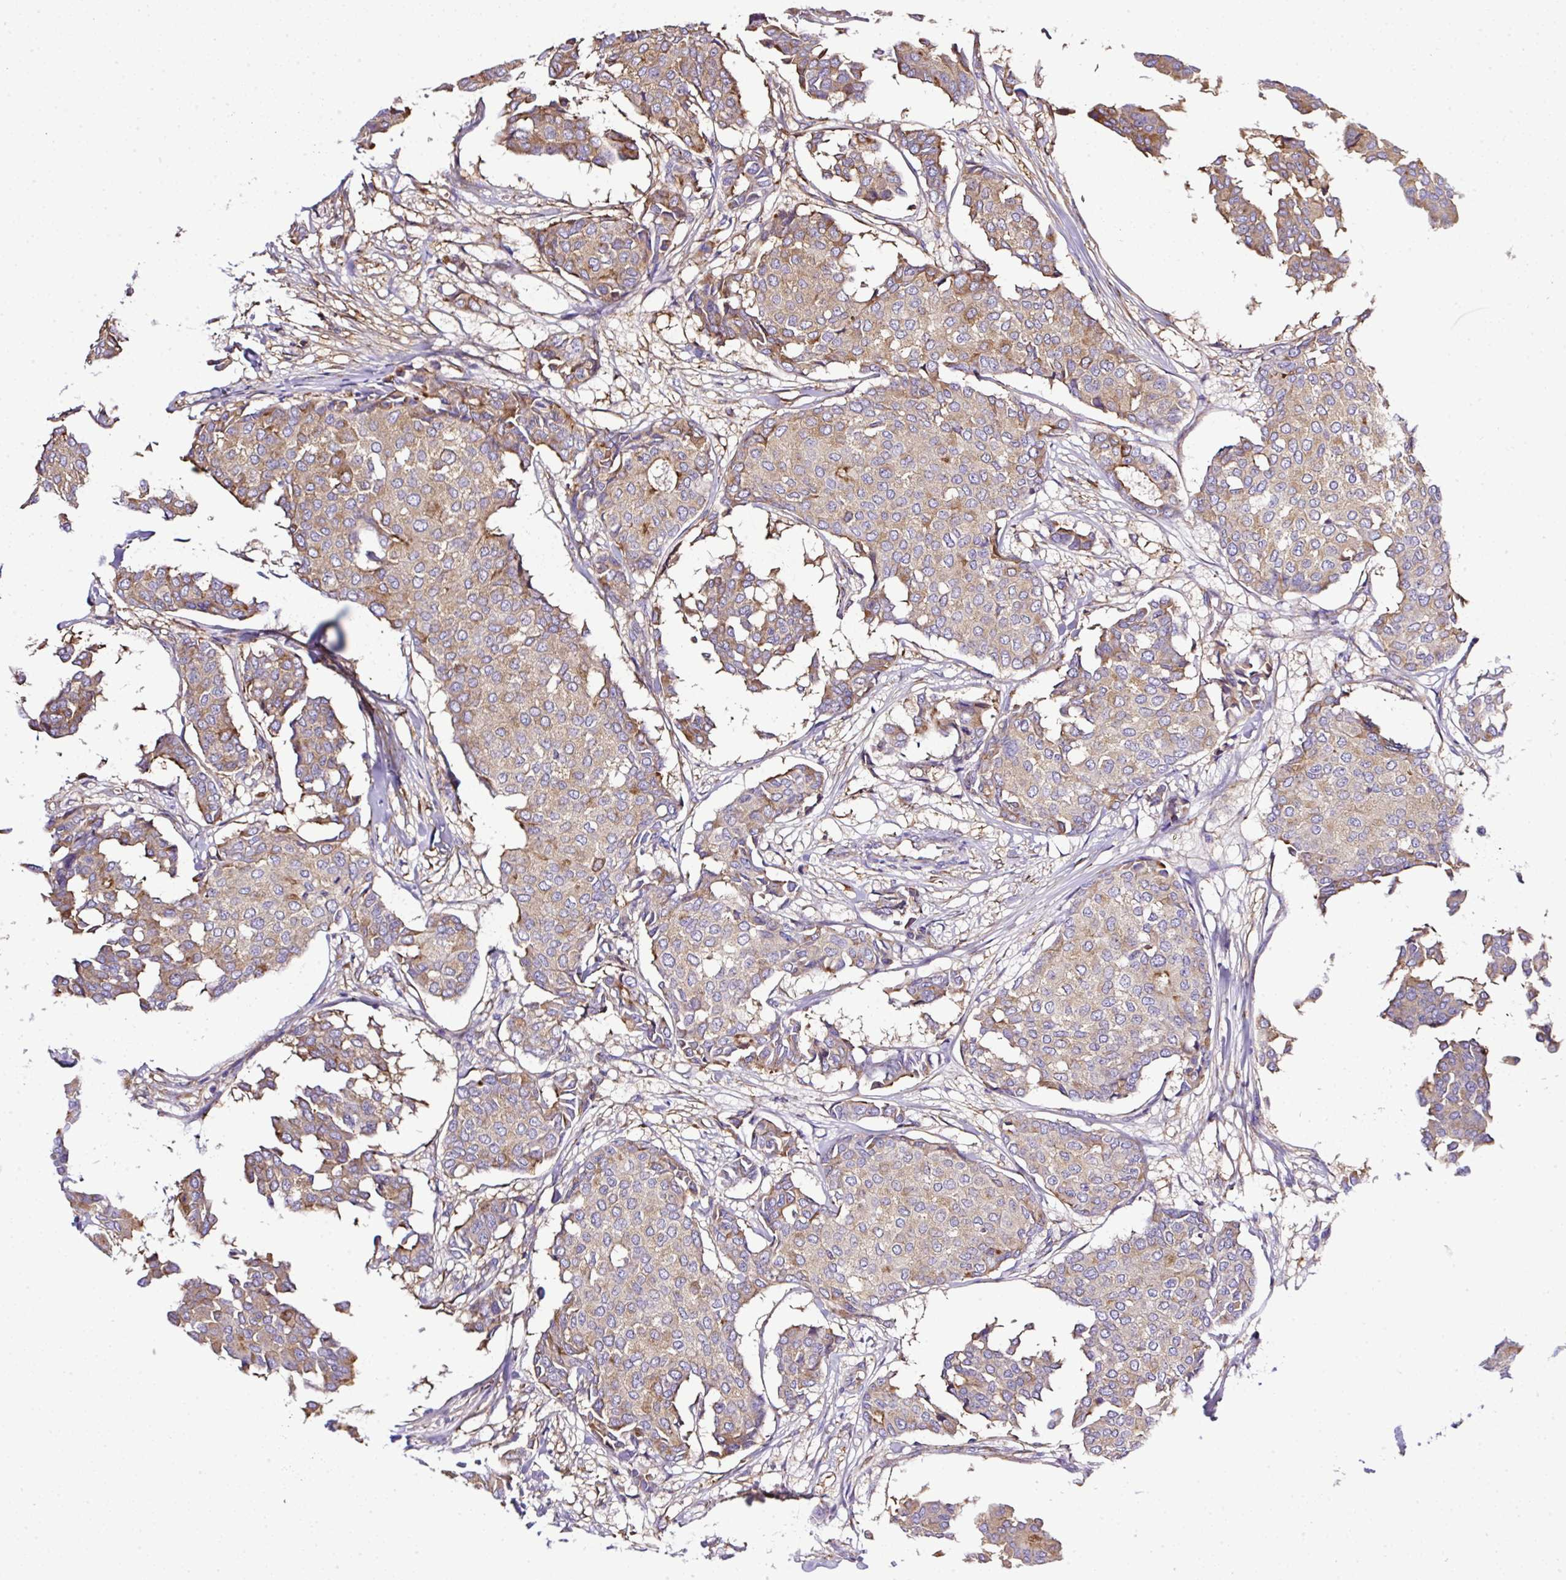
{"staining": {"intensity": "weak", "quantity": "25%-75%", "location": "cytoplasmic/membranous"}, "tissue": "breast cancer", "cell_type": "Tumor cells", "image_type": "cancer", "snomed": [{"axis": "morphology", "description": "Duct carcinoma"}, {"axis": "topography", "description": "Breast"}], "caption": "Breast cancer stained with IHC reveals weak cytoplasmic/membranous staining in approximately 25%-75% of tumor cells. The staining is performed using DAB (3,3'-diaminobenzidine) brown chromogen to label protein expression. The nuclei are counter-stained blue using hematoxylin.", "gene": "MAGEB5", "patient": {"sex": "female", "age": 75}}